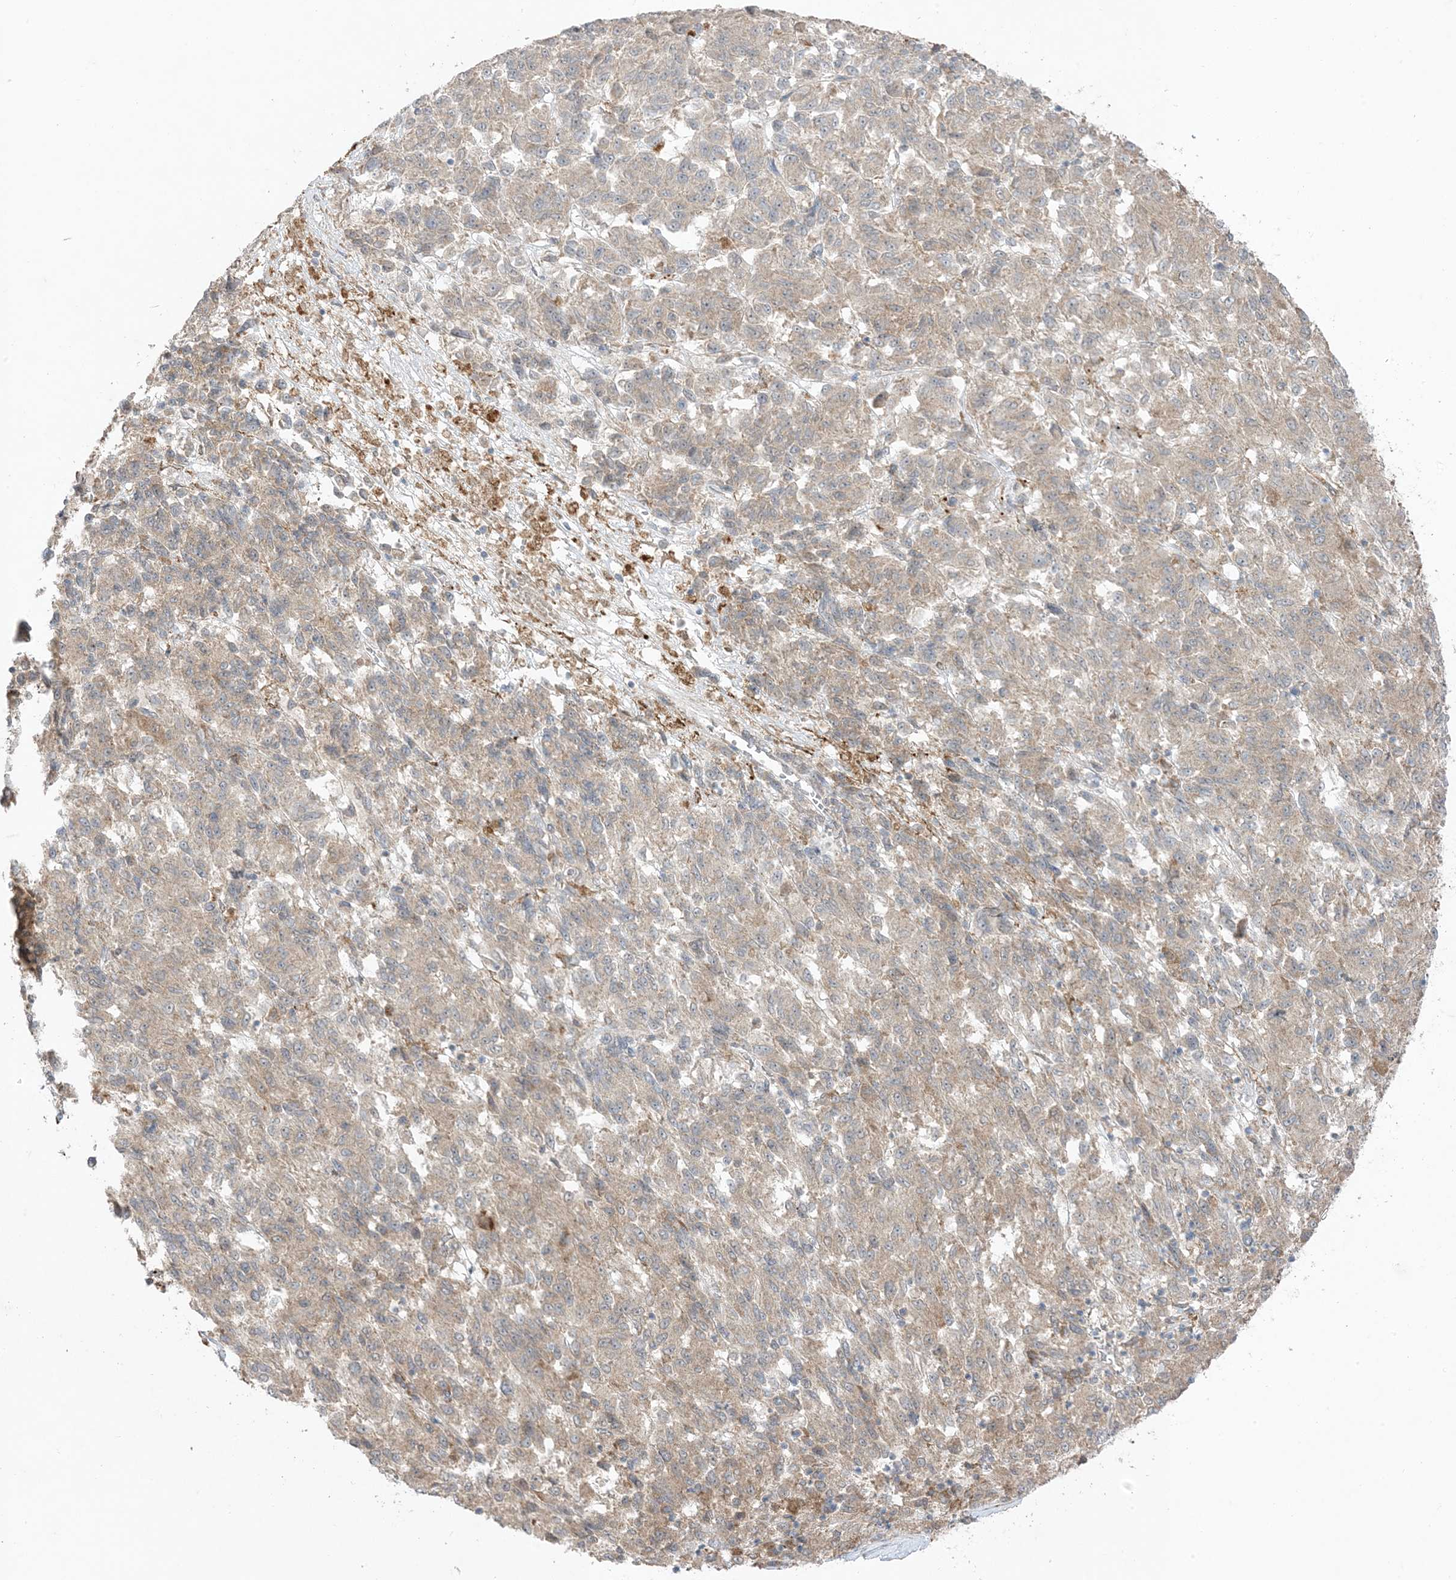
{"staining": {"intensity": "weak", "quantity": "<25%", "location": "cytoplasmic/membranous"}, "tissue": "melanoma", "cell_type": "Tumor cells", "image_type": "cancer", "snomed": [{"axis": "morphology", "description": "Malignant melanoma, Metastatic site"}, {"axis": "topography", "description": "Lung"}], "caption": "Immunohistochemistry (IHC) image of neoplastic tissue: human malignant melanoma (metastatic site) stained with DAB shows no significant protein staining in tumor cells.", "gene": "ODC1", "patient": {"sex": "male", "age": 64}}